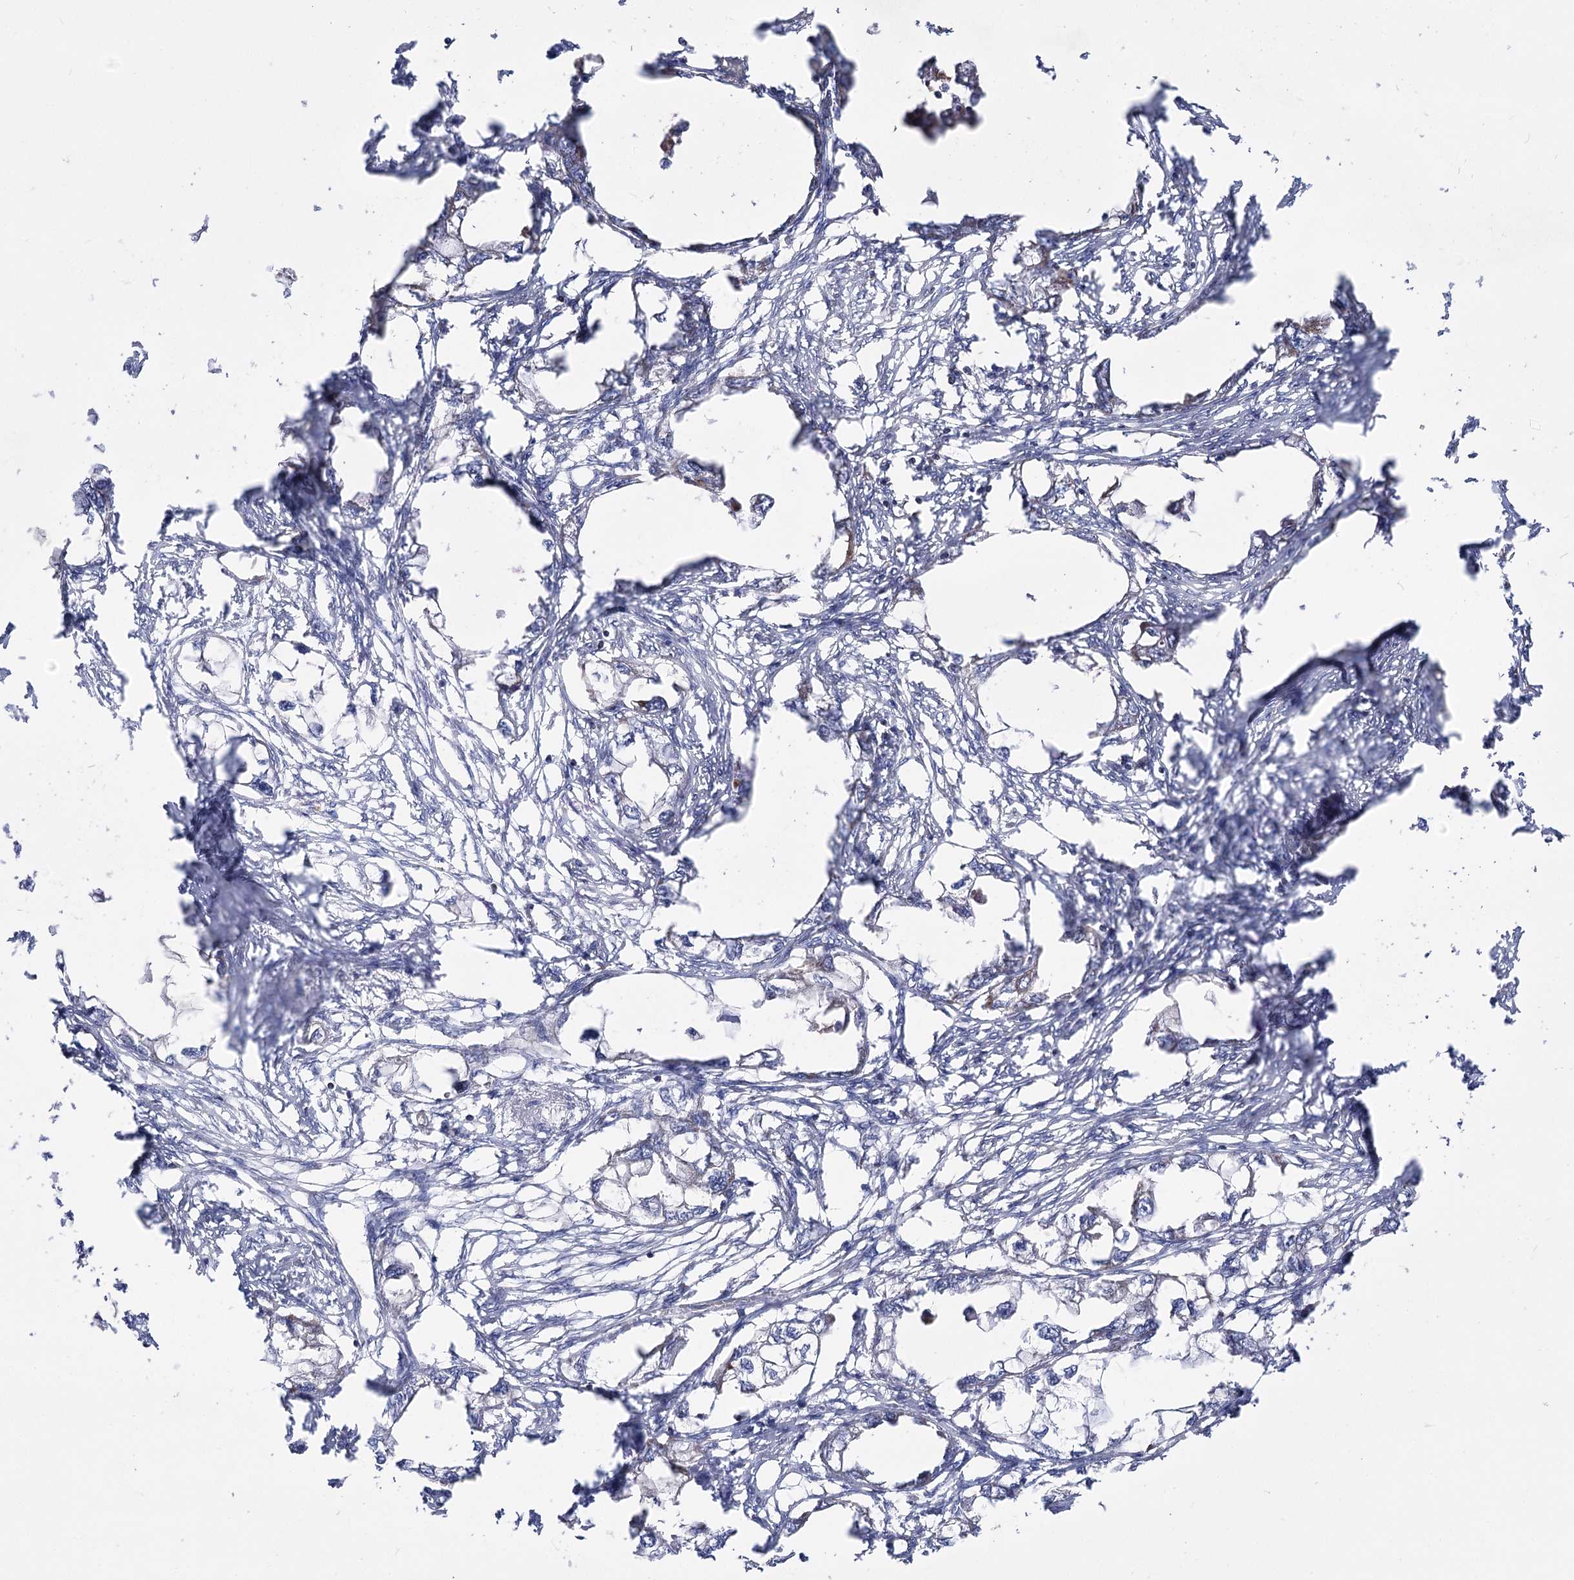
{"staining": {"intensity": "negative", "quantity": "none", "location": "none"}, "tissue": "endometrial cancer", "cell_type": "Tumor cells", "image_type": "cancer", "snomed": [{"axis": "morphology", "description": "Adenocarcinoma, NOS"}, {"axis": "morphology", "description": "Adenocarcinoma, metastatic, NOS"}, {"axis": "topography", "description": "Adipose tissue"}, {"axis": "topography", "description": "Endometrium"}], "caption": "This is an immunohistochemistry (IHC) micrograph of metastatic adenocarcinoma (endometrial). There is no expression in tumor cells.", "gene": "OSBPL5", "patient": {"sex": "female", "age": 67}}